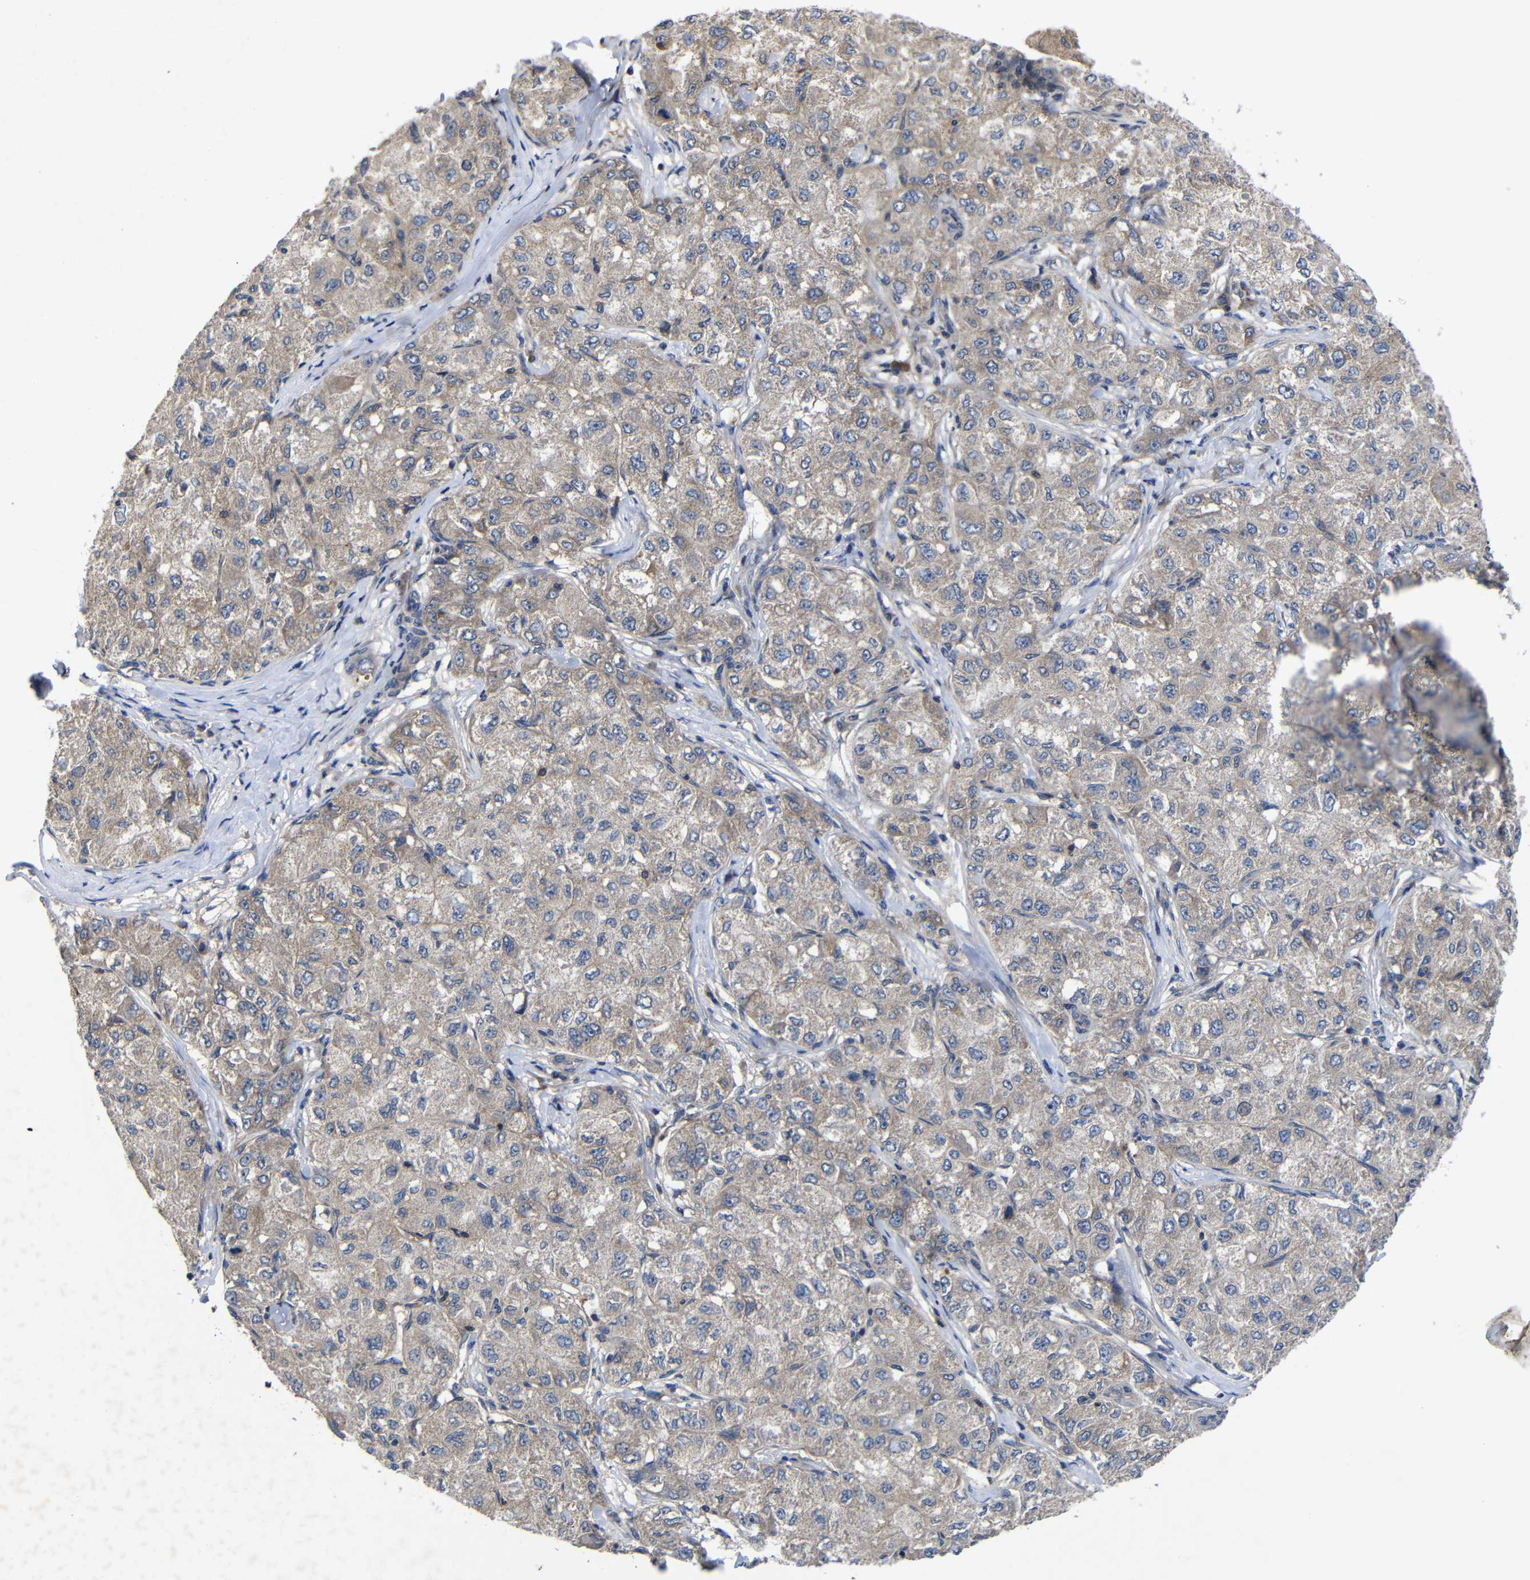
{"staining": {"intensity": "moderate", "quantity": "<25%", "location": "cytoplasmic/membranous"}, "tissue": "liver cancer", "cell_type": "Tumor cells", "image_type": "cancer", "snomed": [{"axis": "morphology", "description": "Carcinoma, Hepatocellular, NOS"}, {"axis": "topography", "description": "Liver"}], "caption": "High-power microscopy captured an immunohistochemistry histopathology image of liver hepatocellular carcinoma, revealing moderate cytoplasmic/membranous positivity in approximately <25% of tumor cells.", "gene": "LPAR5", "patient": {"sex": "male", "age": 80}}